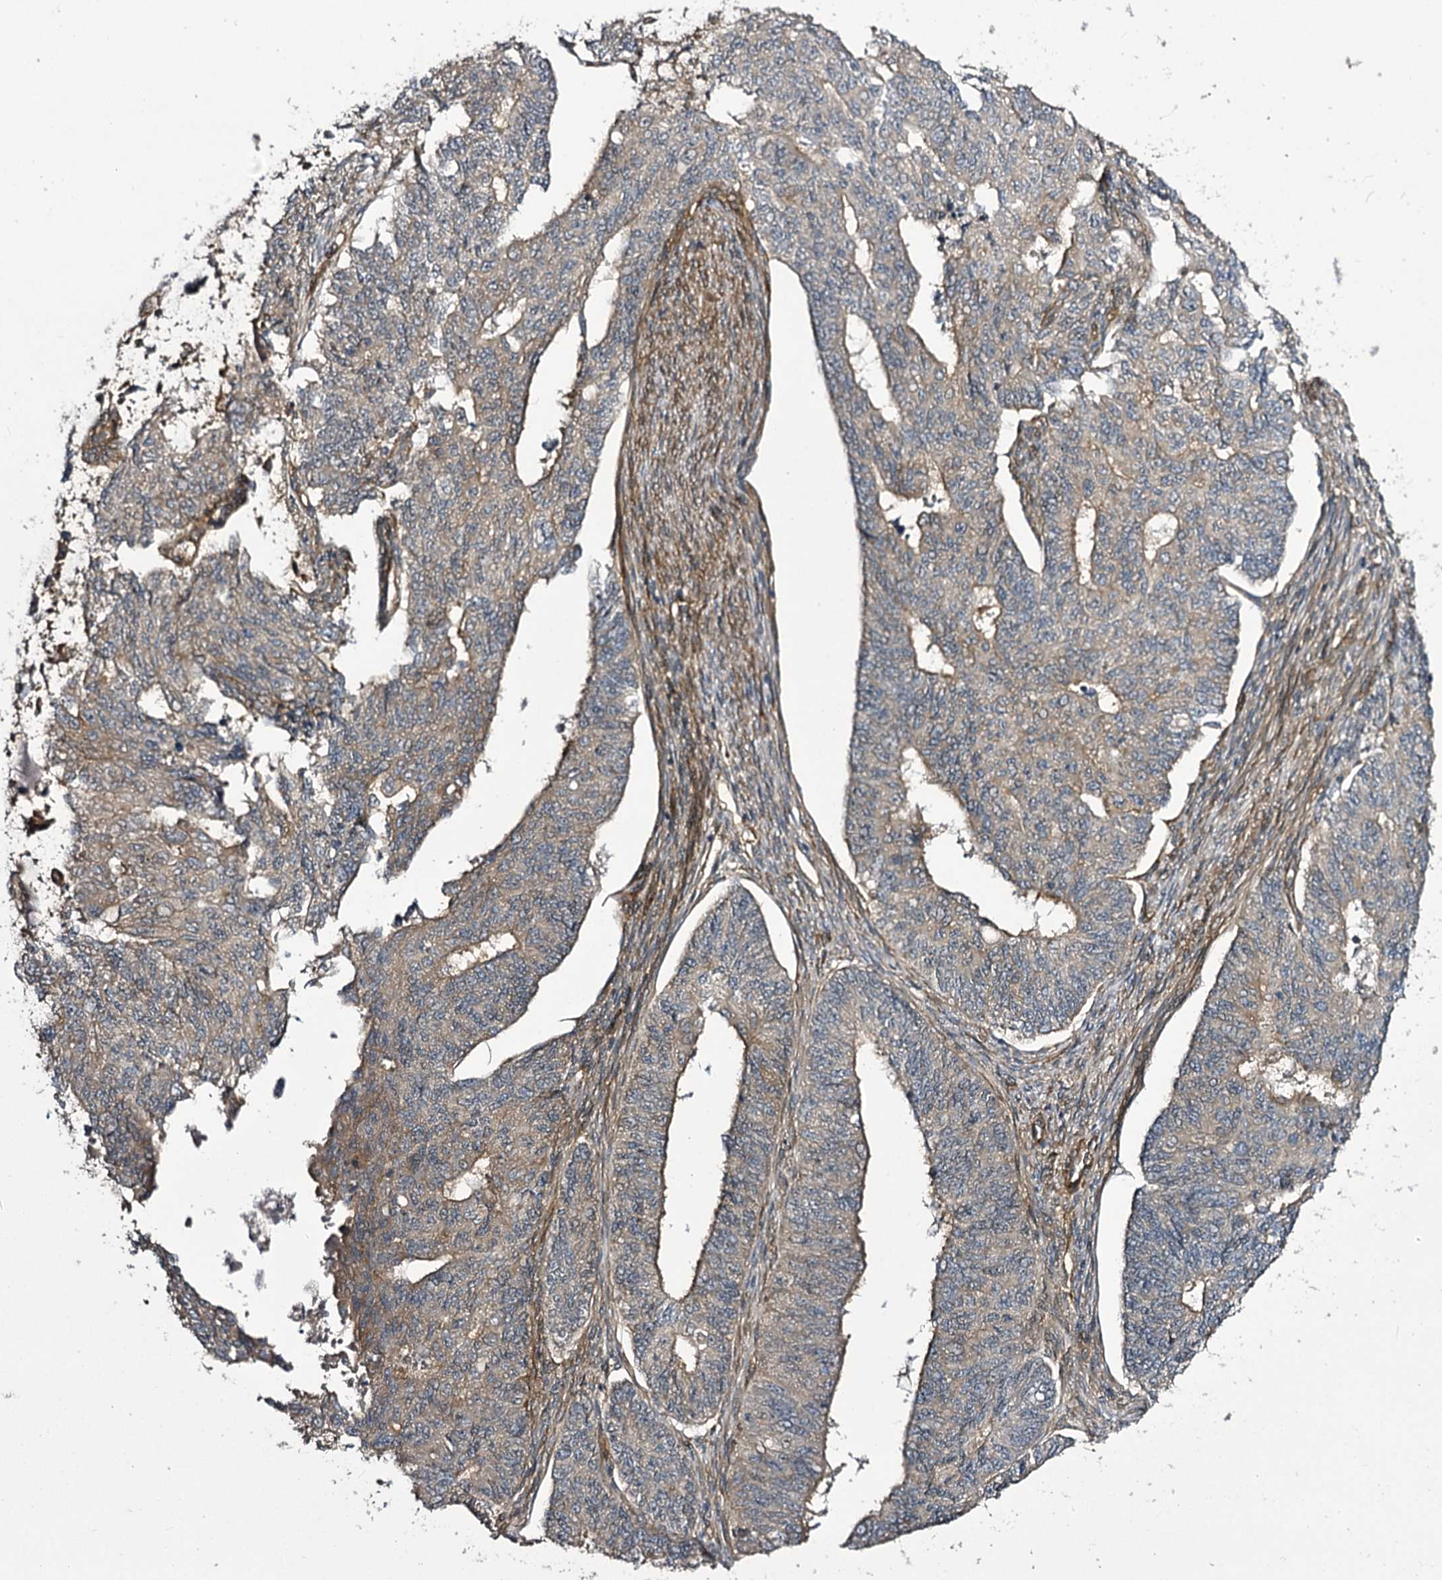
{"staining": {"intensity": "weak", "quantity": "25%-75%", "location": "cytoplasmic/membranous"}, "tissue": "endometrial cancer", "cell_type": "Tumor cells", "image_type": "cancer", "snomed": [{"axis": "morphology", "description": "Adenocarcinoma, NOS"}, {"axis": "topography", "description": "Endometrium"}], "caption": "A brown stain shows weak cytoplasmic/membranous expression of a protein in human endometrial cancer tumor cells.", "gene": "MYO1C", "patient": {"sex": "female", "age": 32}}